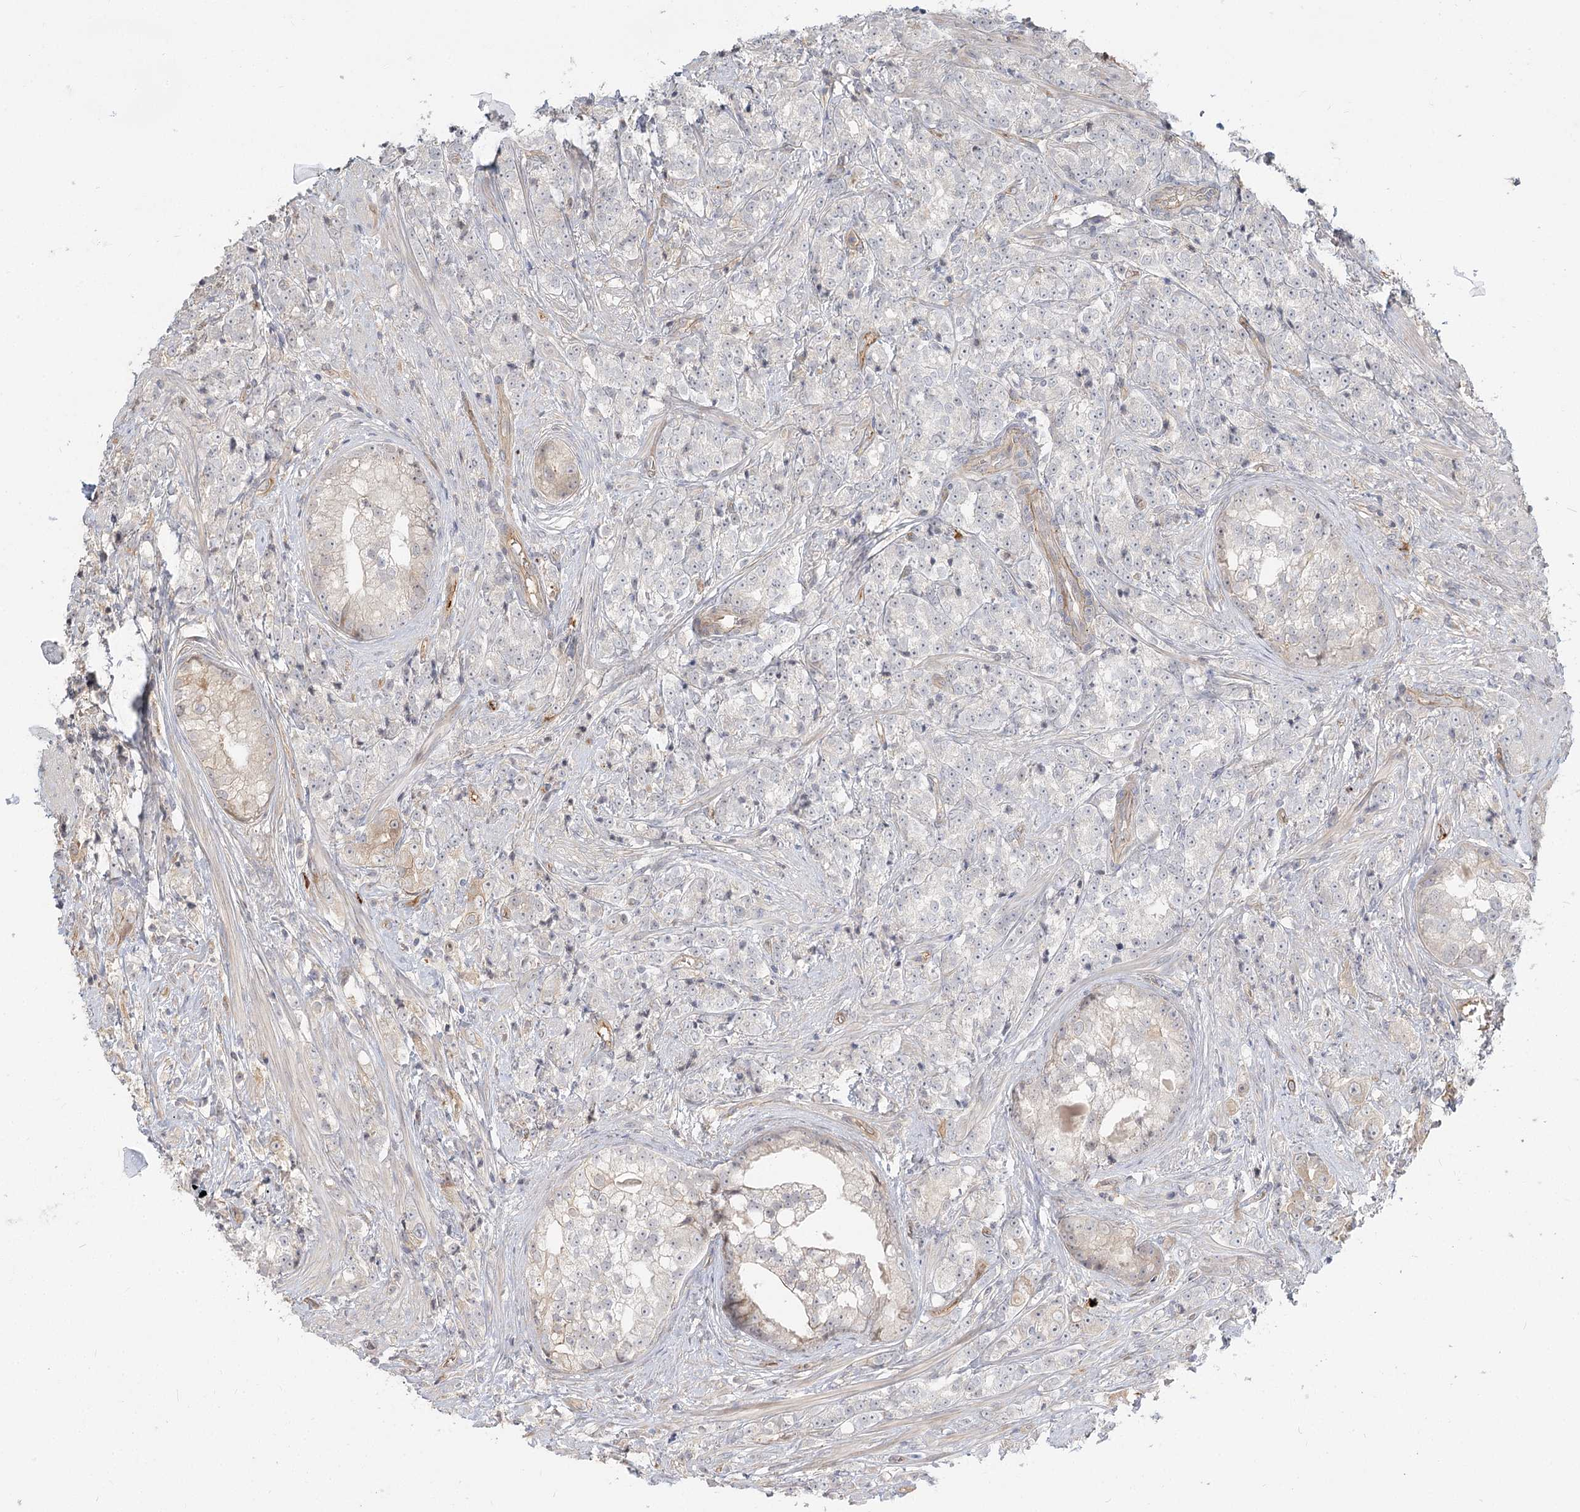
{"staining": {"intensity": "negative", "quantity": "none", "location": "none"}, "tissue": "prostate cancer", "cell_type": "Tumor cells", "image_type": "cancer", "snomed": [{"axis": "morphology", "description": "Adenocarcinoma, High grade"}, {"axis": "topography", "description": "Prostate"}], "caption": "This photomicrograph is of prostate cancer (adenocarcinoma (high-grade)) stained with IHC to label a protein in brown with the nuclei are counter-stained blue. There is no expression in tumor cells.", "gene": "GUCY2C", "patient": {"sex": "male", "age": 69}}